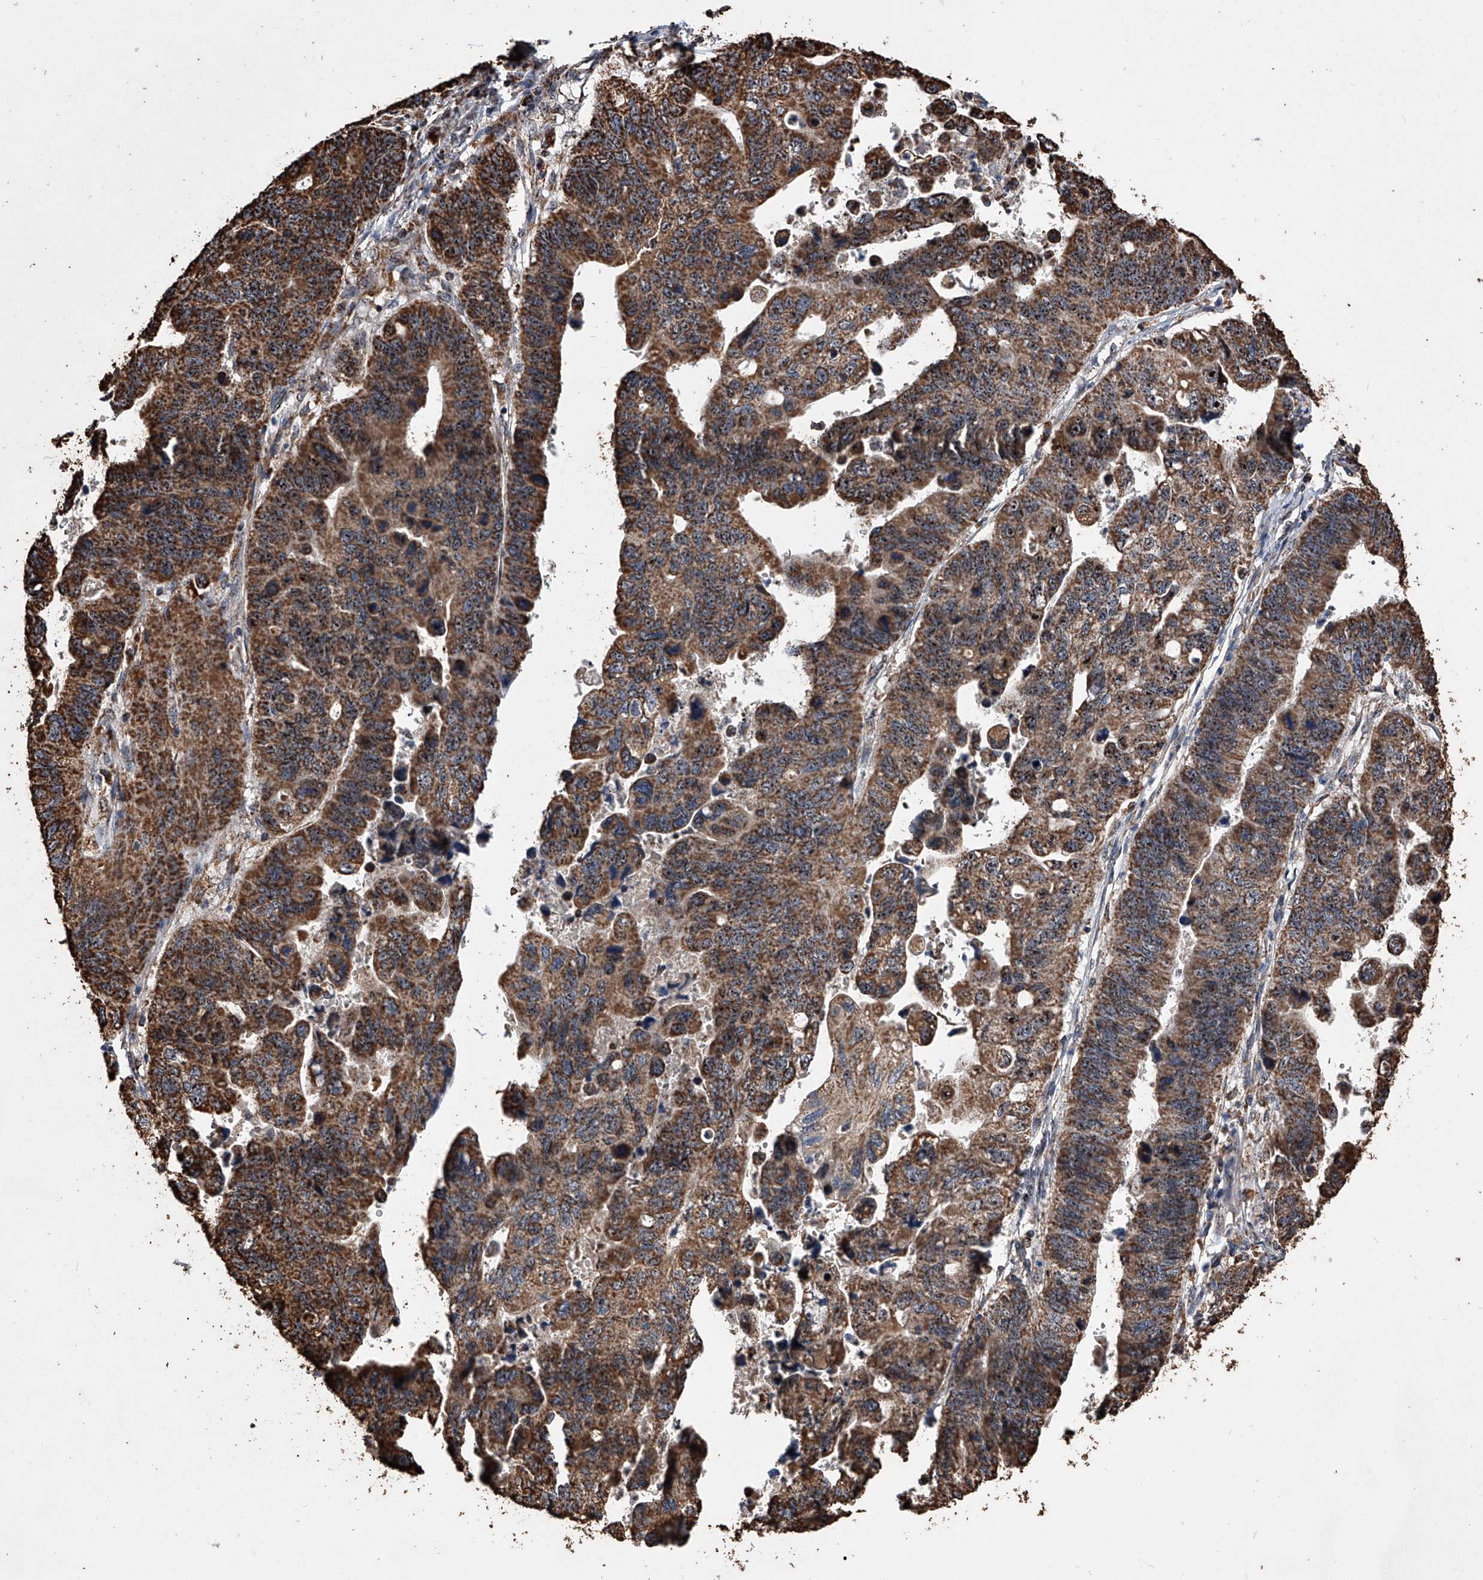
{"staining": {"intensity": "strong", "quantity": ">75%", "location": "cytoplasmic/membranous,nuclear"}, "tissue": "stomach cancer", "cell_type": "Tumor cells", "image_type": "cancer", "snomed": [{"axis": "morphology", "description": "Adenocarcinoma, NOS"}, {"axis": "topography", "description": "Stomach"}], "caption": "Immunohistochemical staining of human adenocarcinoma (stomach) demonstrates strong cytoplasmic/membranous and nuclear protein expression in approximately >75% of tumor cells. (Brightfield microscopy of DAB IHC at high magnification).", "gene": "SMPDL3A", "patient": {"sex": "male", "age": 59}}